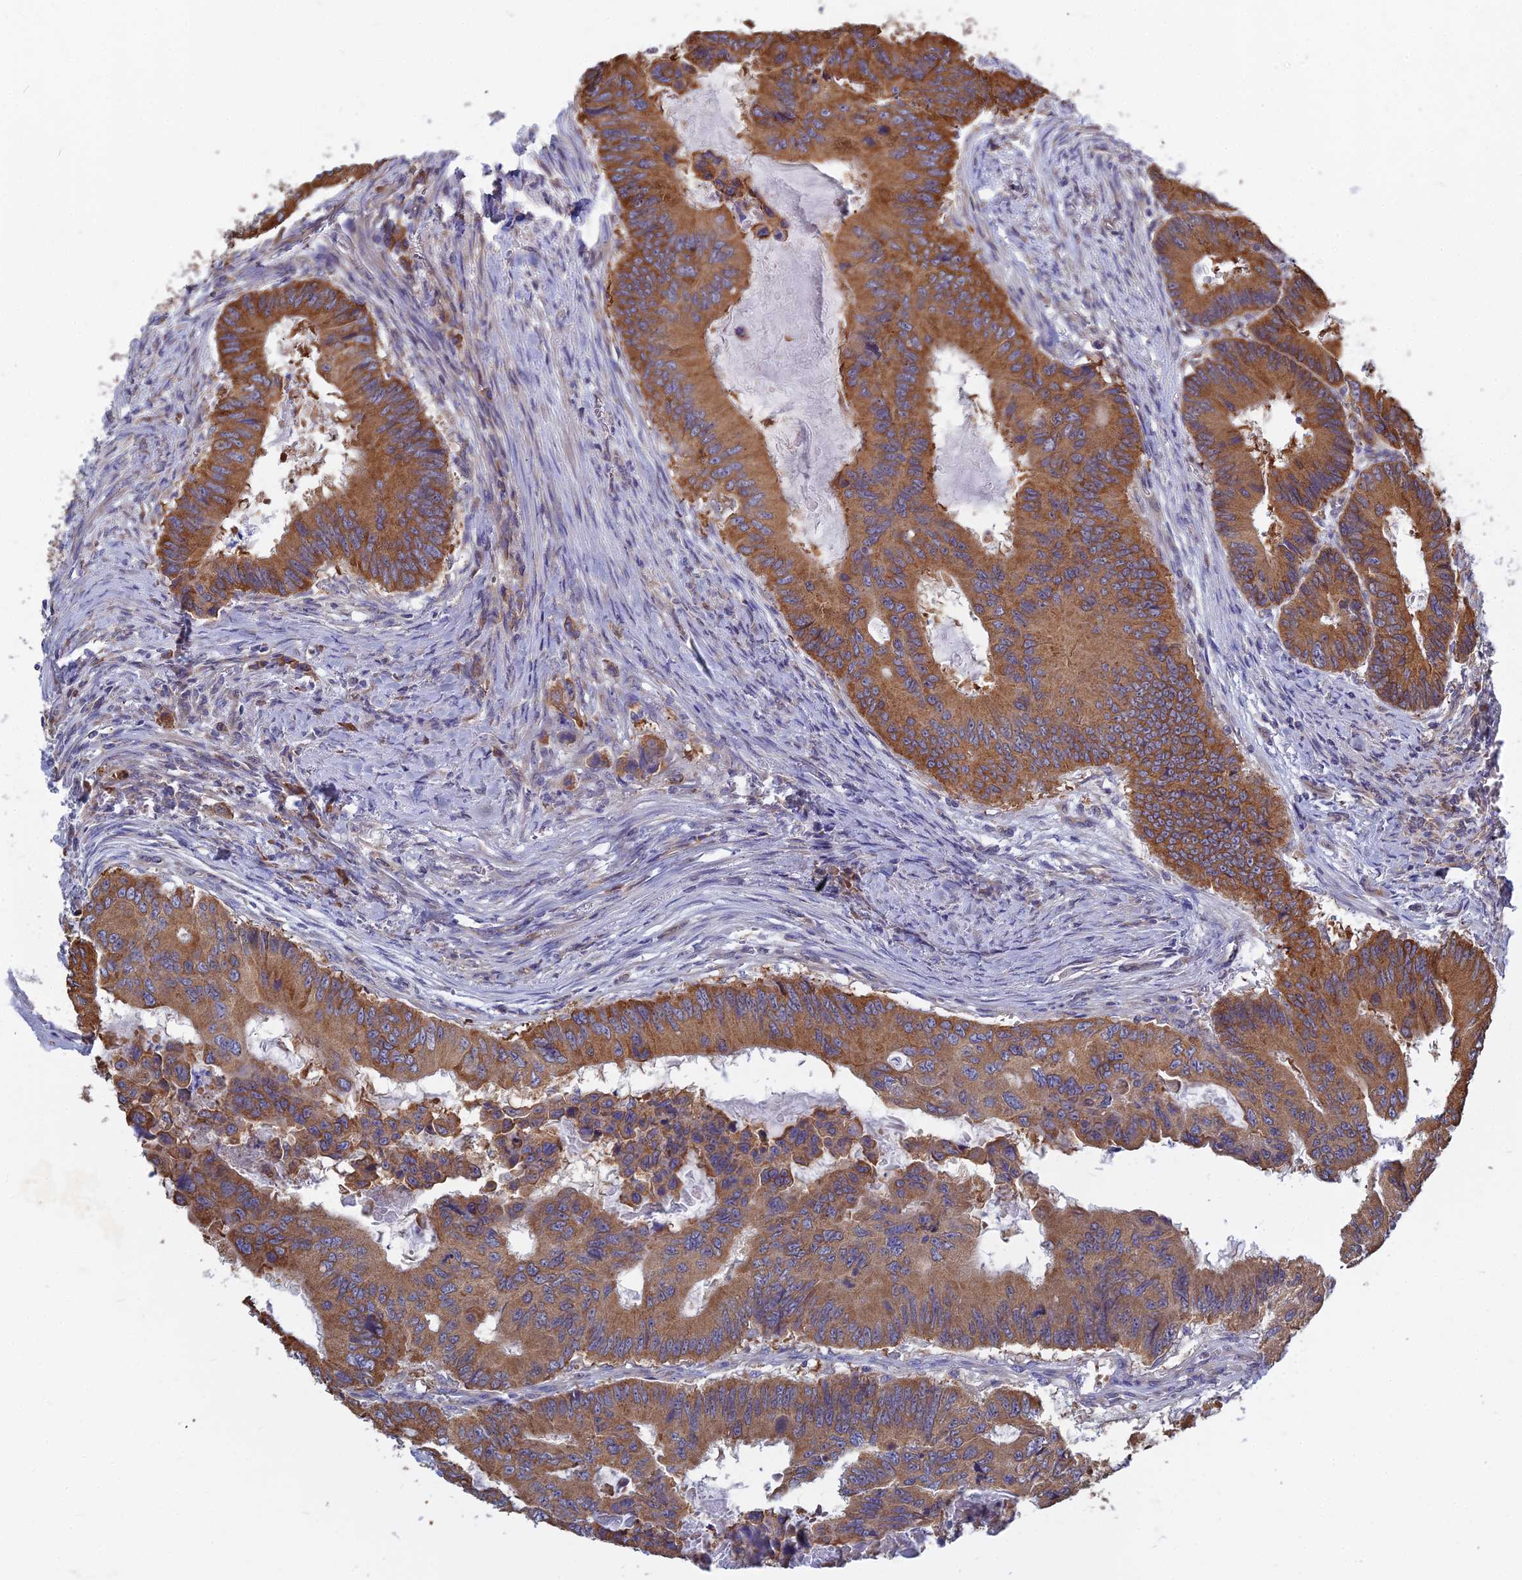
{"staining": {"intensity": "moderate", "quantity": ">75%", "location": "cytoplasmic/membranous"}, "tissue": "colorectal cancer", "cell_type": "Tumor cells", "image_type": "cancer", "snomed": [{"axis": "morphology", "description": "Adenocarcinoma, NOS"}, {"axis": "topography", "description": "Colon"}], "caption": "Immunohistochemical staining of colorectal cancer (adenocarcinoma) exhibits medium levels of moderate cytoplasmic/membranous expression in approximately >75% of tumor cells. (DAB (3,3'-diaminobenzidine) = brown stain, brightfield microscopy at high magnification).", "gene": "KIAA1143", "patient": {"sex": "male", "age": 85}}